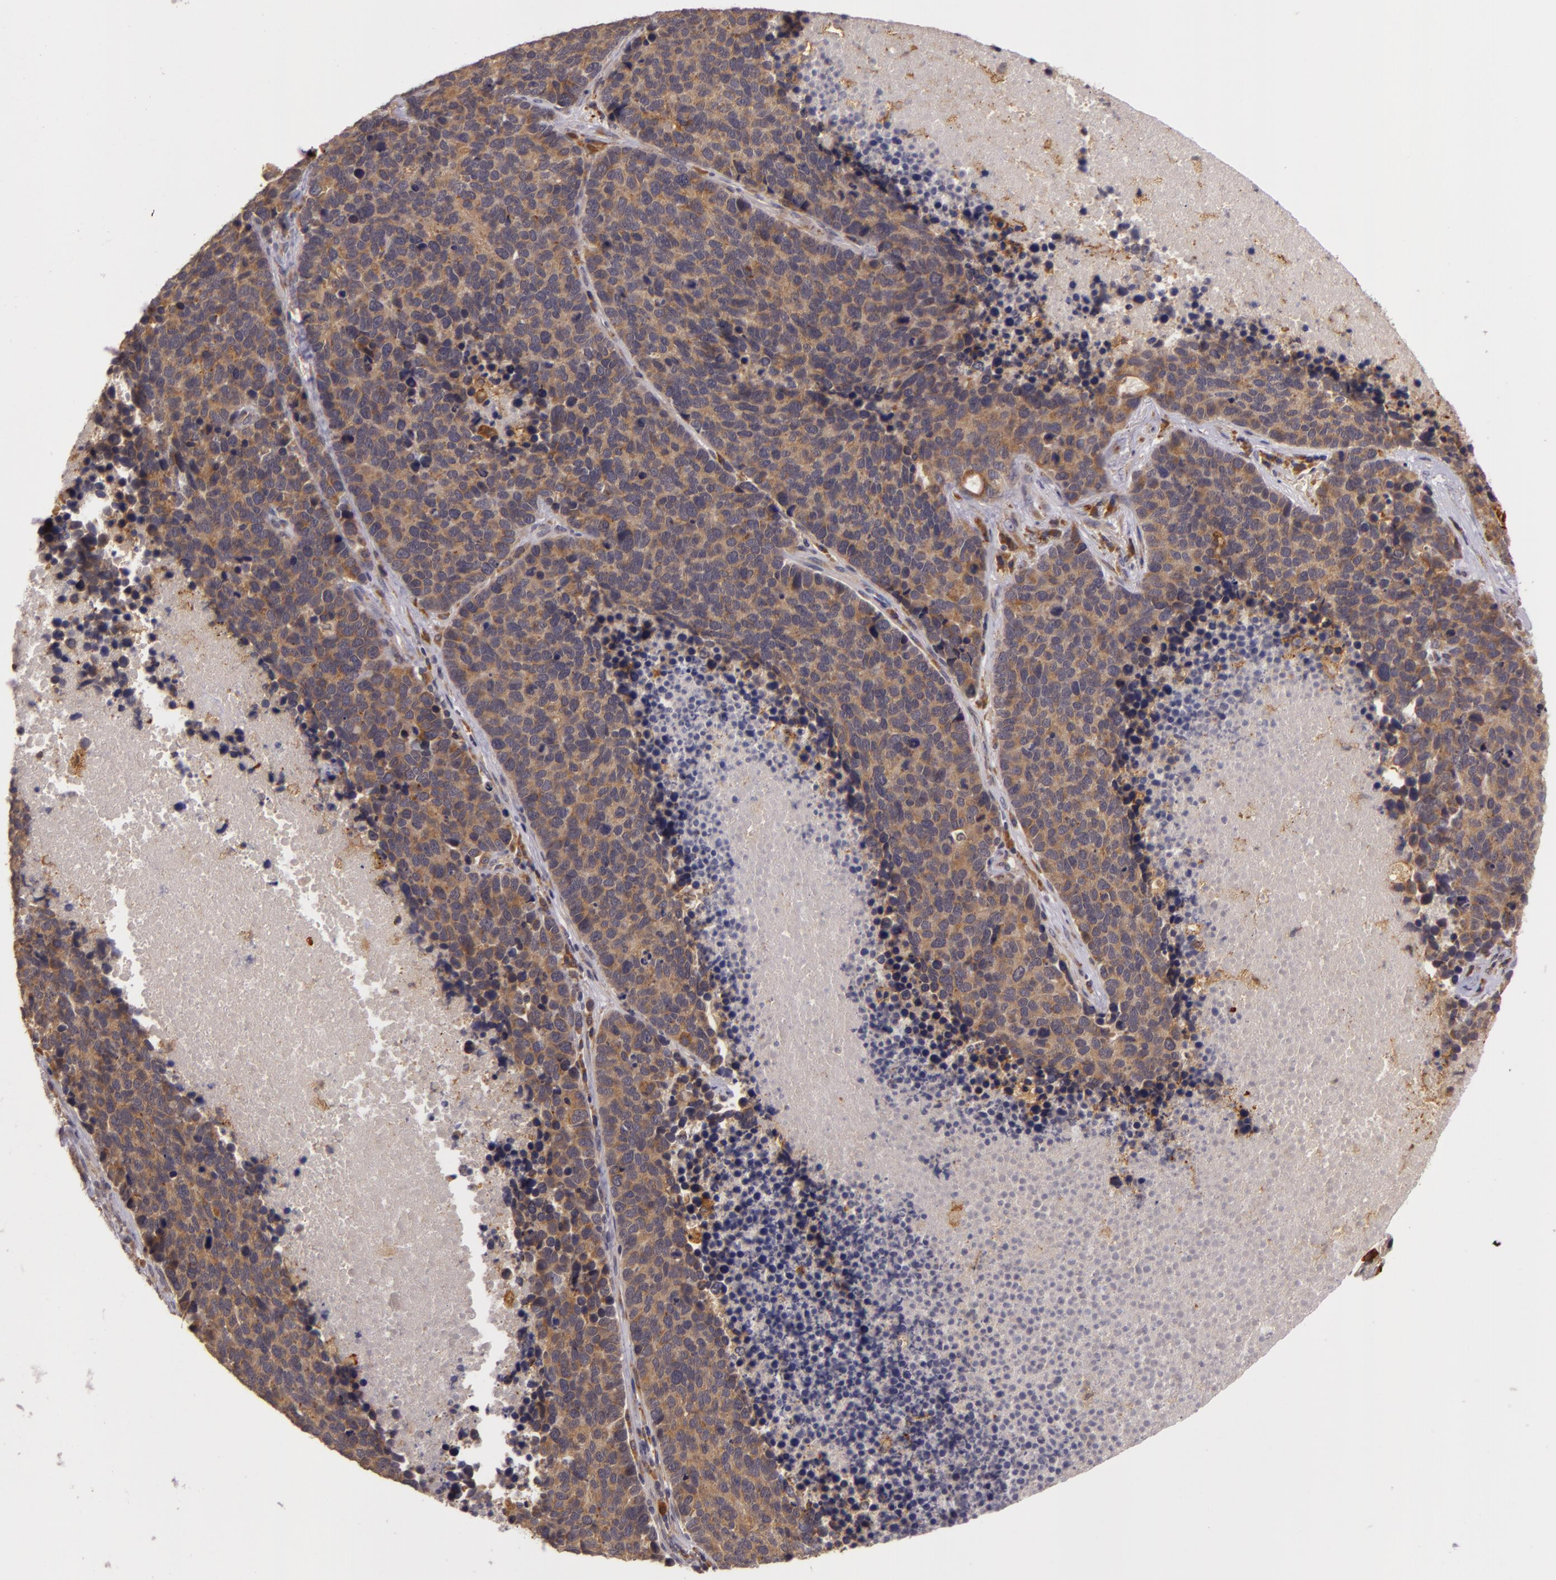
{"staining": {"intensity": "moderate", "quantity": ">75%", "location": "cytoplasmic/membranous"}, "tissue": "lung cancer", "cell_type": "Tumor cells", "image_type": "cancer", "snomed": [{"axis": "morphology", "description": "Neoplasm, malignant, NOS"}, {"axis": "topography", "description": "Lung"}], "caption": "The image reveals immunohistochemical staining of lung cancer (malignant neoplasm). There is moderate cytoplasmic/membranous positivity is identified in about >75% of tumor cells.", "gene": "PPP1R3F", "patient": {"sex": "female", "age": 75}}